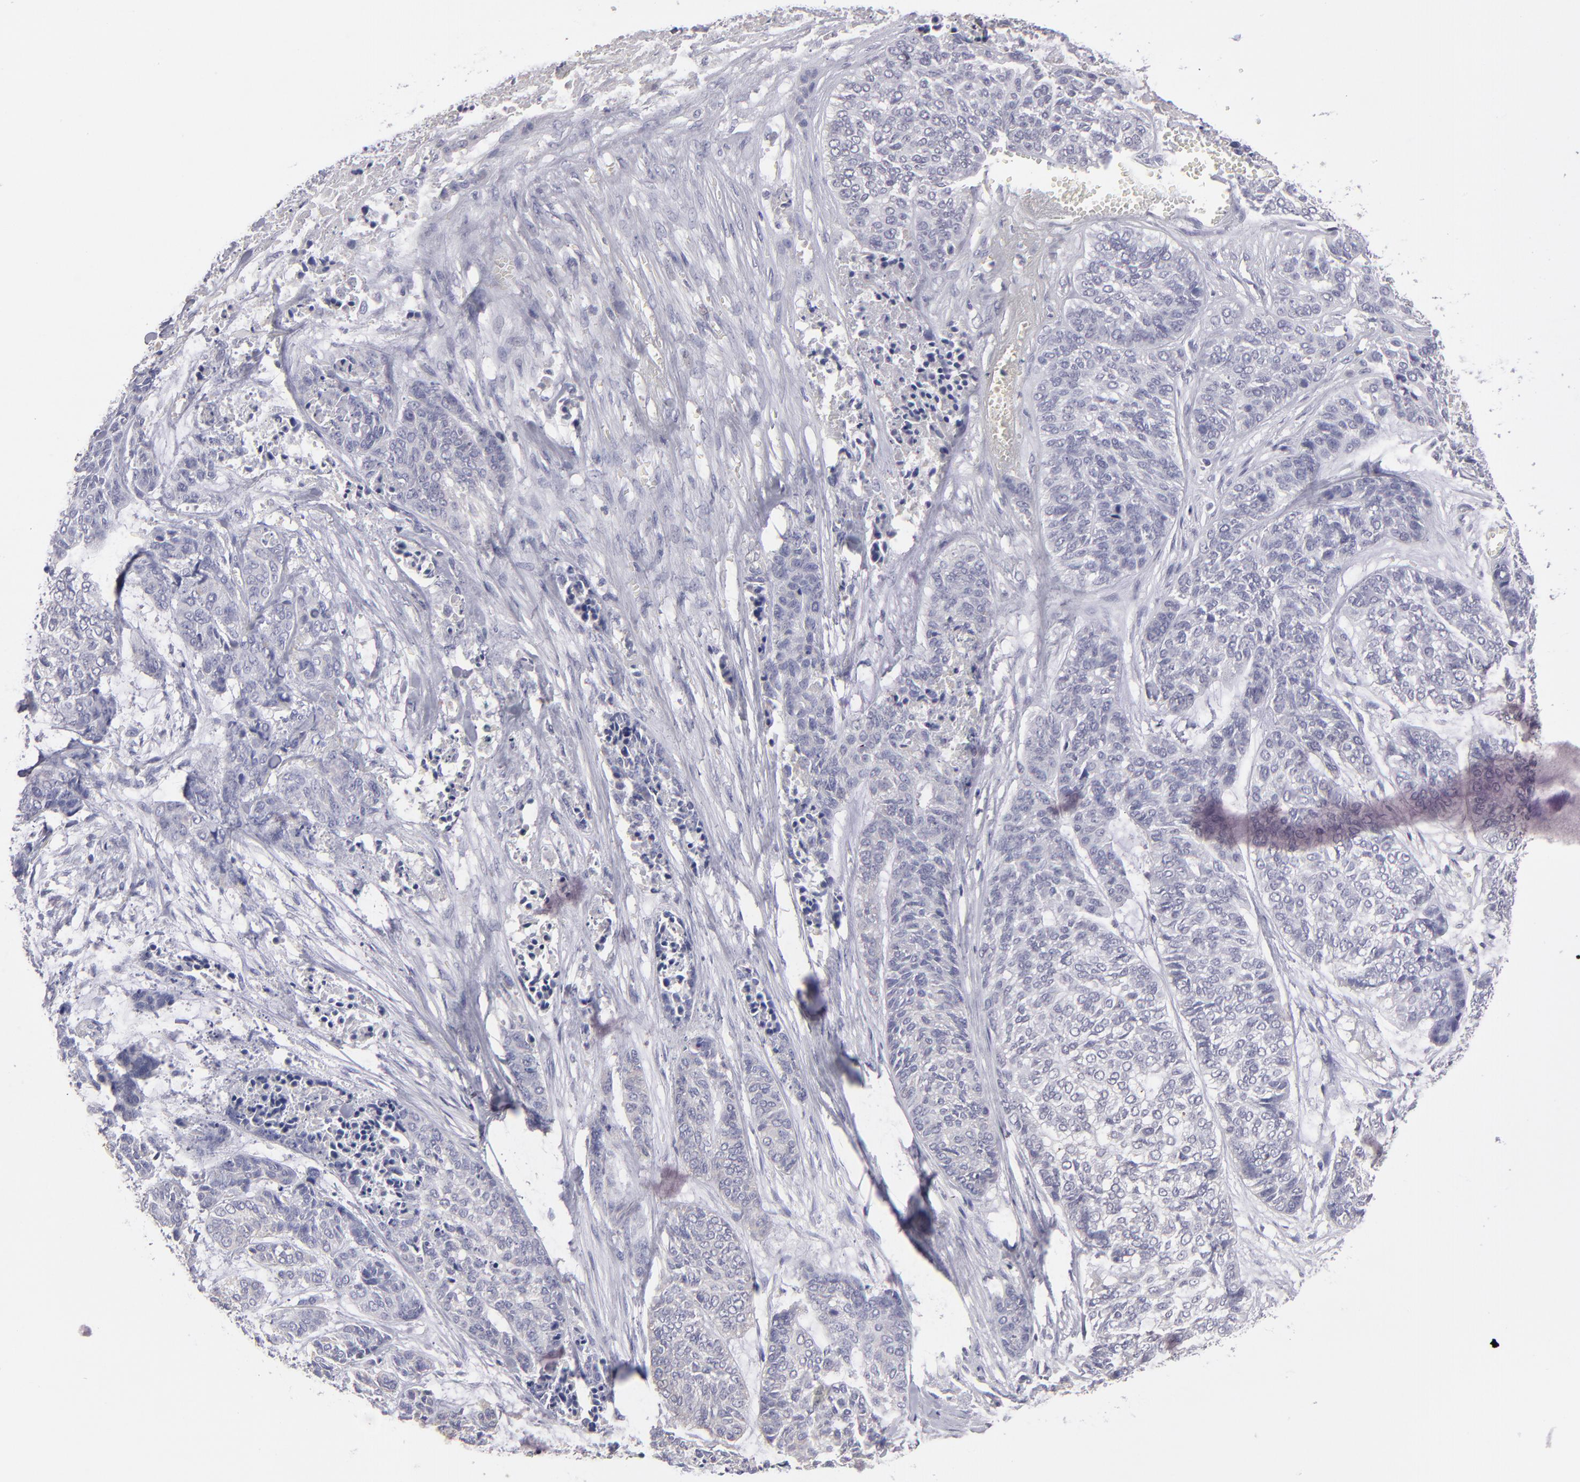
{"staining": {"intensity": "negative", "quantity": "none", "location": "none"}, "tissue": "skin cancer", "cell_type": "Tumor cells", "image_type": "cancer", "snomed": [{"axis": "morphology", "description": "Basal cell carcinoma"}, {"axis": "topography", "description": "Skin"}], "caption": "Tumor cells show no significant expression in basal cell carcinoma (skin). (Stains: DAB immunohistochemistry with hematoxylin counter stain, Microscopy: brightfield microscopy at high magnification).", "gene": "ABCC4", "patient": {"sex": "female", "age": 64}}